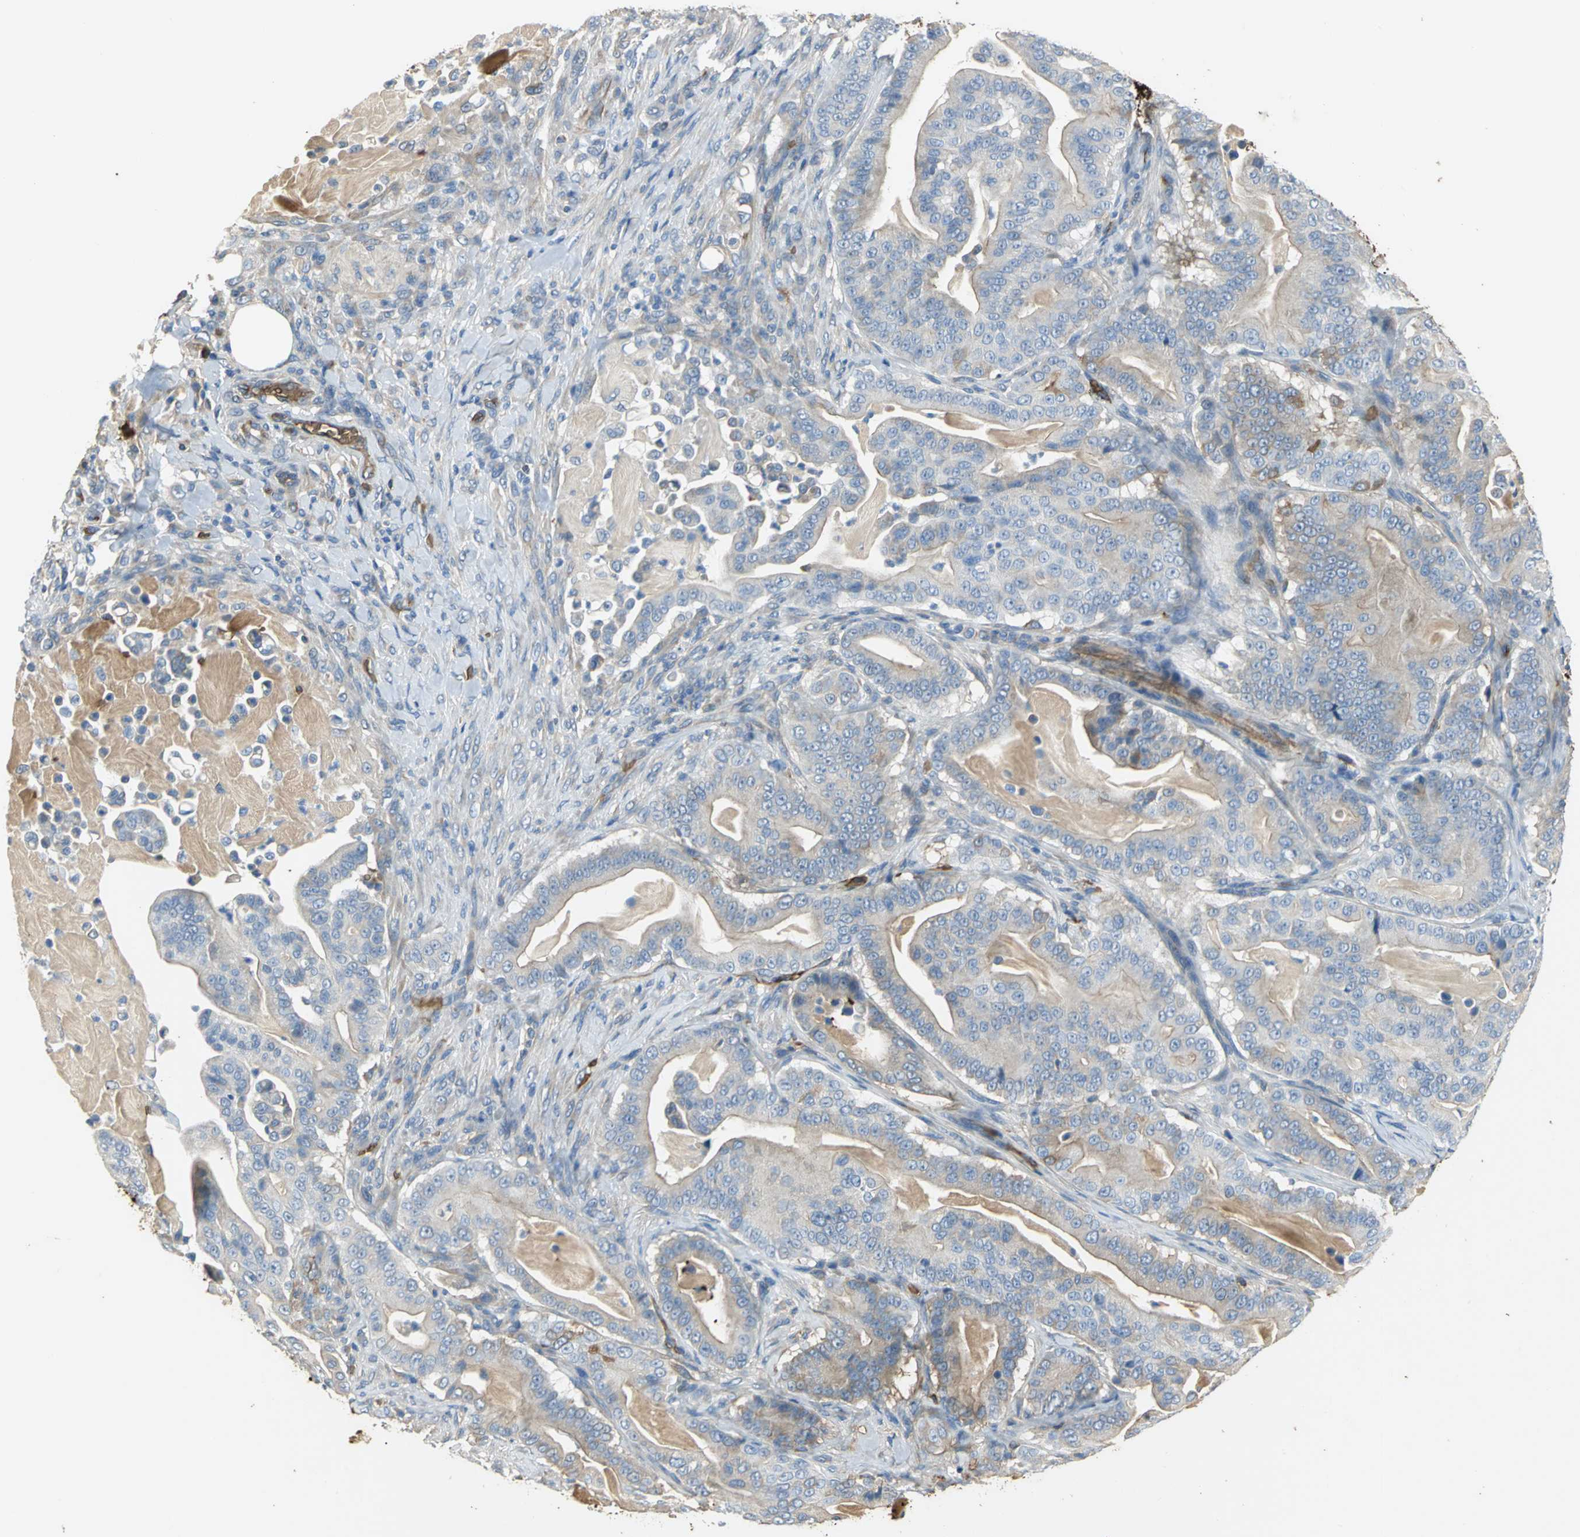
{"staining": {"intensity": "moderate", "quantity": "25%-75%", "location": "cytoplasmic/membranous"}, "tissue": "pancreatic cancer", "cell_type": "Tumor cells", "image_type": "cancer", "snomed": [{"axis": "morphology", "description": "Adenocarcinoma, NOS"}, {"axis": "topography", "description": "Pancreas"}], "caption": "This histopathology image shows adenocarcinoma (pancreatic) stained with immunohistochemistry (IHC) to label a protein in brown. The cytoplasmic/membranous of tumor cells show moderate positivity for the protein. Nuclei are counter-stained blue.", "gene": "TREM1", "patient": {"sex": "male", "age": 63}}